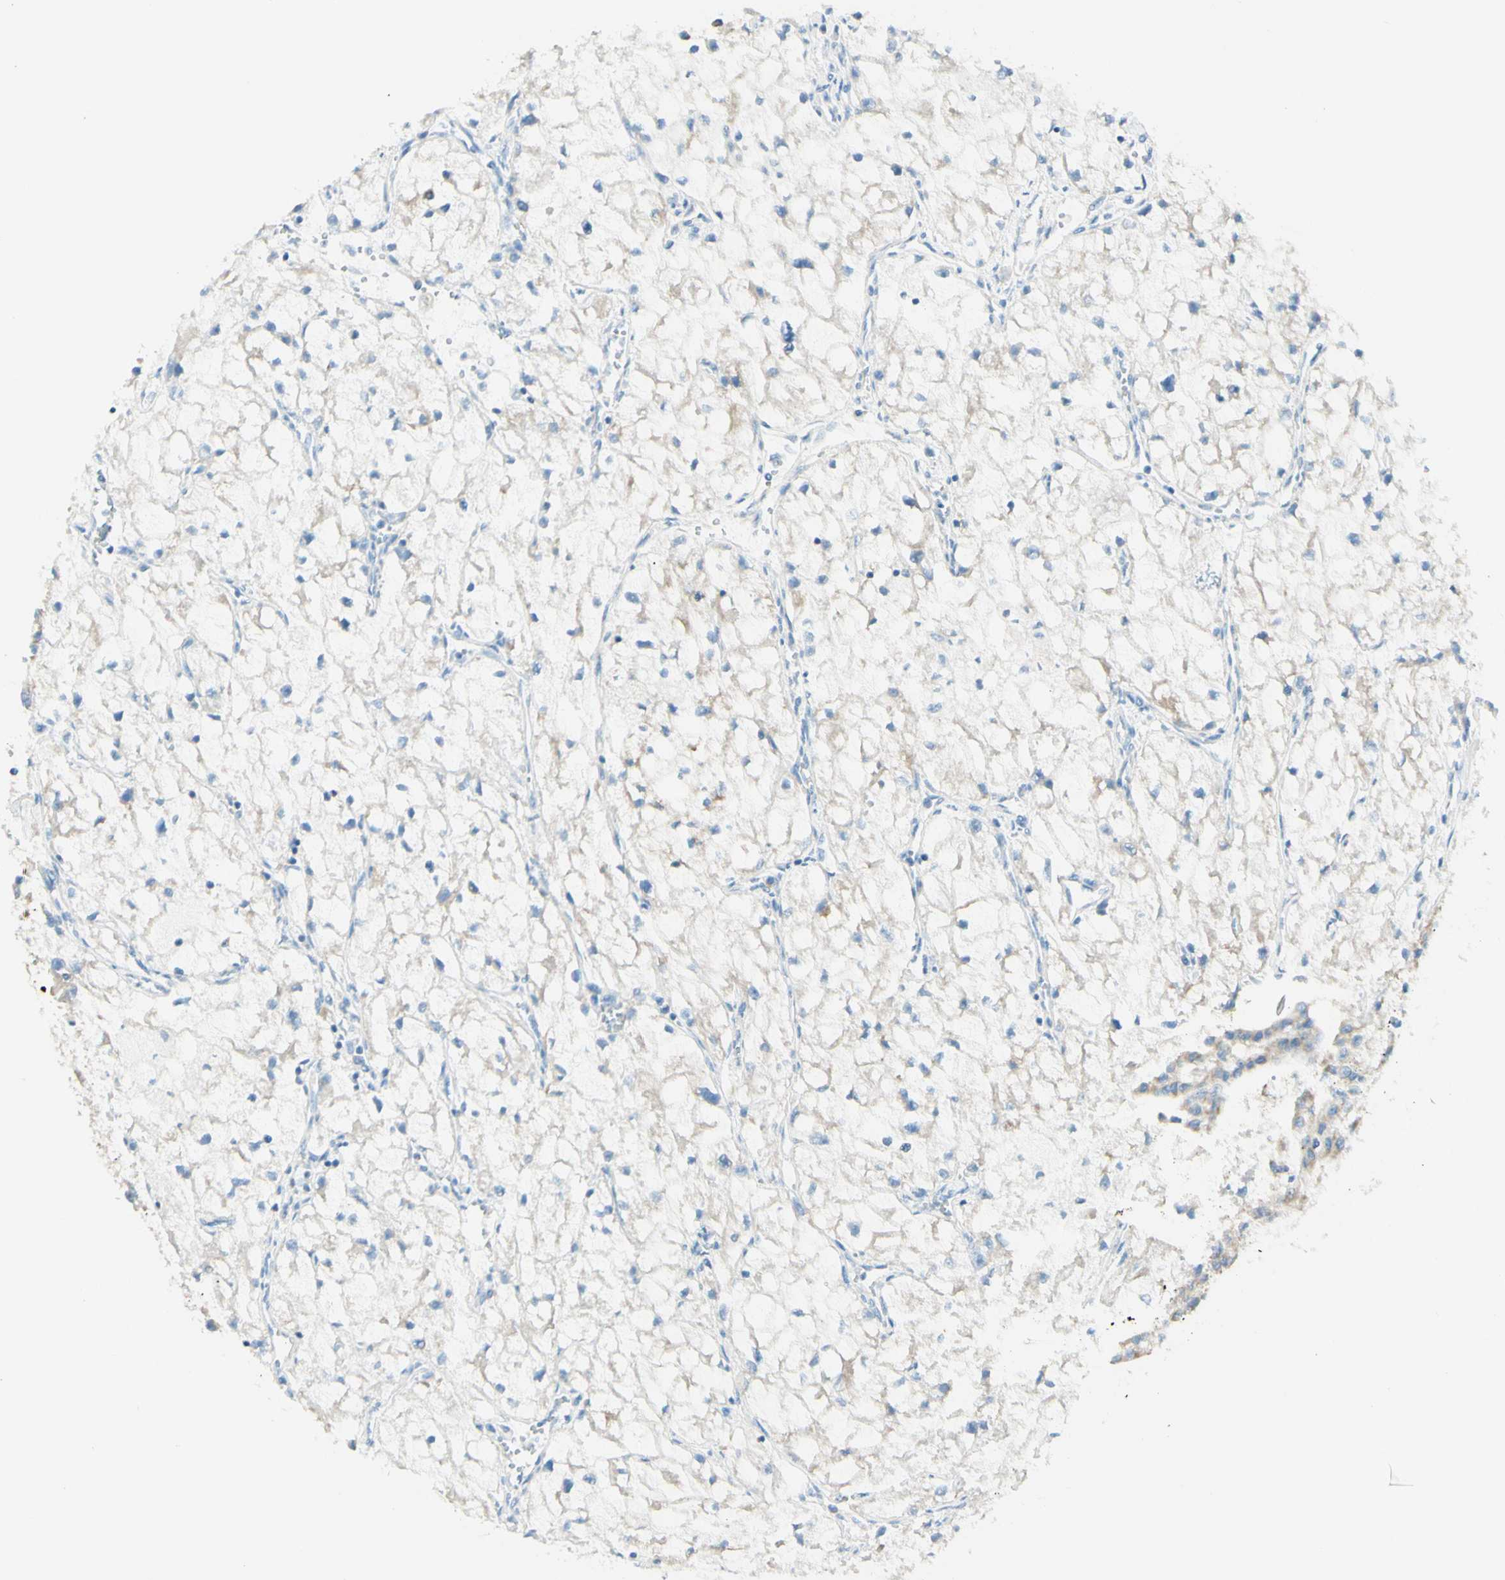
{"staining": {"intensity": "negative", "quantity": "none", "location": "none"}, "tissue": "renal cancer", "cell_type": "Tumor cells", "image_type": "cancer", "snomed": [{"axis": "morphology", "description": "Adenocarcinoma, NOS"}, {"axis": "topography", "description": "Kidney"}], "caption": "This image is of renal cancer (adenocarcinoma) stained with immunohistochemistry to label a protein in brown with the nuclei are counter-stained blue. There is no positivity in tumor cells.", "gene": "ARMC10", "patient": {"sex": "female", "age": 70}}